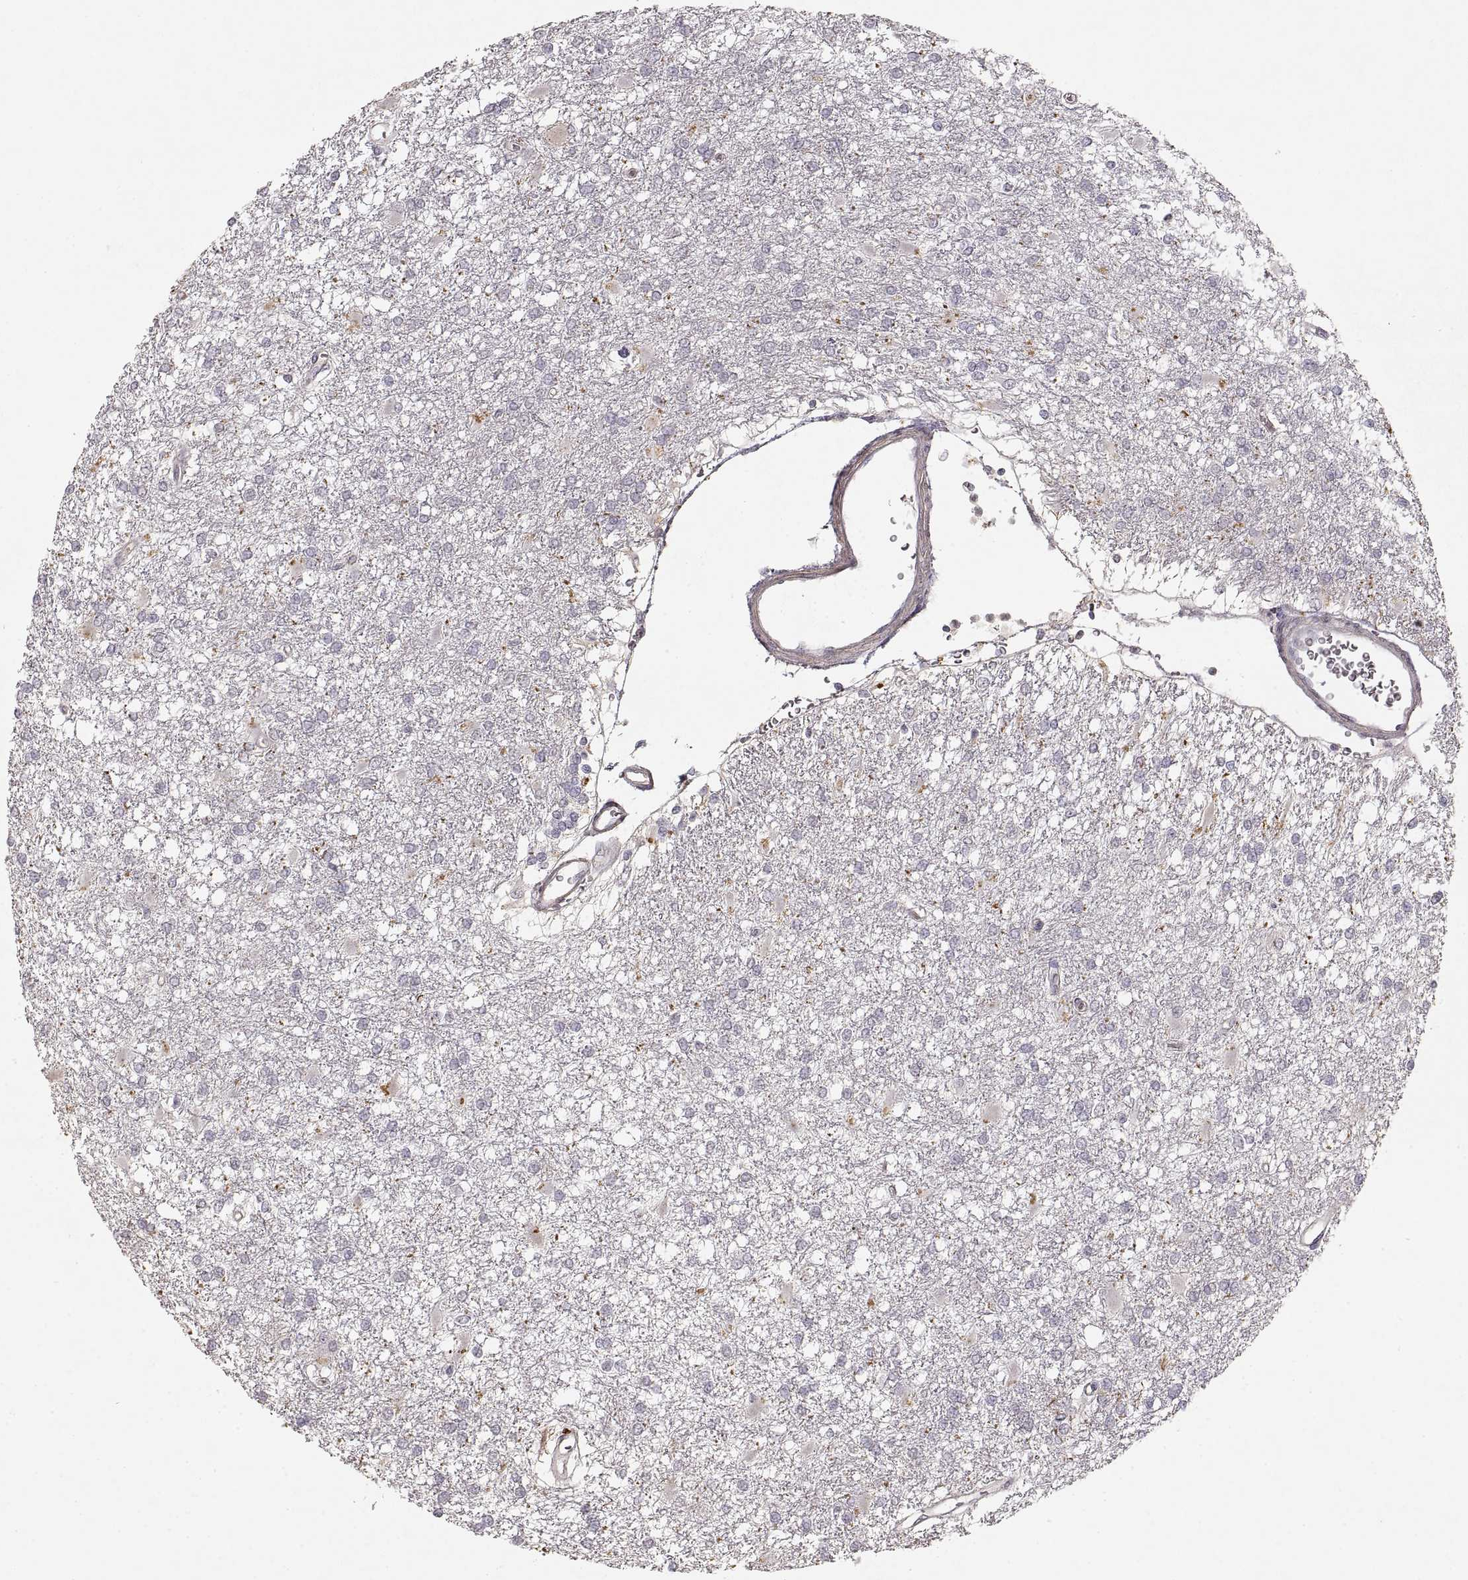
{"staining": {"intensity": "negative", "quantity": "none", "location": "none"}, "tissue": "glioma", "cell_type": "Tumor cells", "image_type": "cancer", "snomed": [{"axis": "morphology", "description": "Glioma, malignant, High grade"}, {"axis": "topography", "description": "Cerebral cortex"}], "caption": "This image is of glioma stained with immunohistochemistry (IHC) to label a protein in brown with the nuclei are counter-stained blue. There is no expression in tumor cells. (Brightfield microscopy of DAB immunohistochemistry (IHC) at high magnification).", "gene": "LAMC2", "patient": {"sex": "male", "age": 79}}